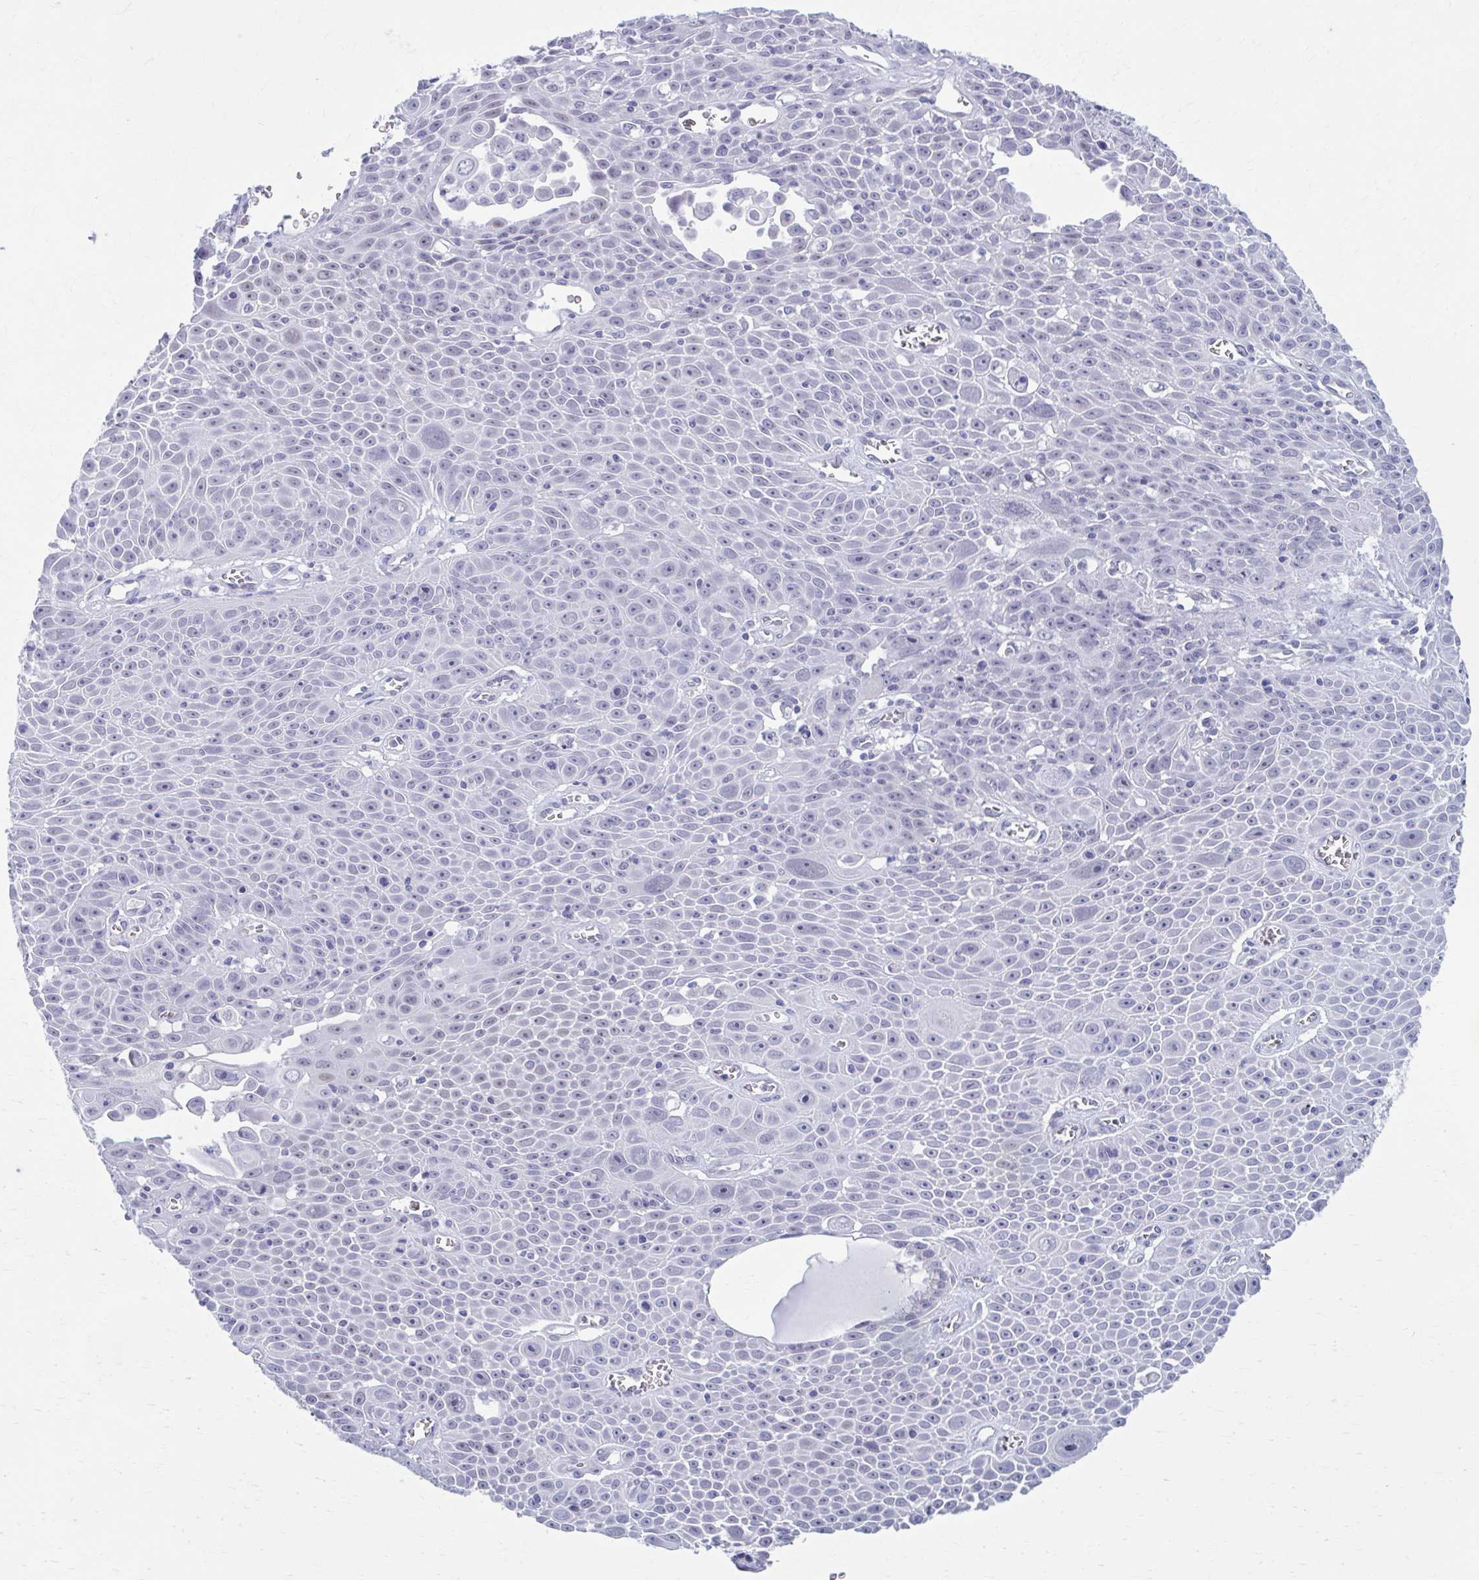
{"staining": {"intensity": "negative", "quantity": "none", "location": "none"}, "tissue": "lung cancer", "cell_type": "Tumor cells", "image_type": "cancer", "snomed": [{"axis": "morphology", "description": "Squamous cell carcinoma, NOS"}, {"axis": "morphology", "description": "Squamous cell carcinoma, metastatic, NOS"}, {"axis": "topography", "description": "Lymph node"}, {"axis": "topography", "description": "Lung"}], "caption": "The image demonstrates no significant expression in tumor cells of squamous cell carcinoma (lung). (Brightfield microscopy of DAB immunohistochemistry at high magnification).", "gene": "CCDC105", "patient": {"sex": "female", "age": 62}}